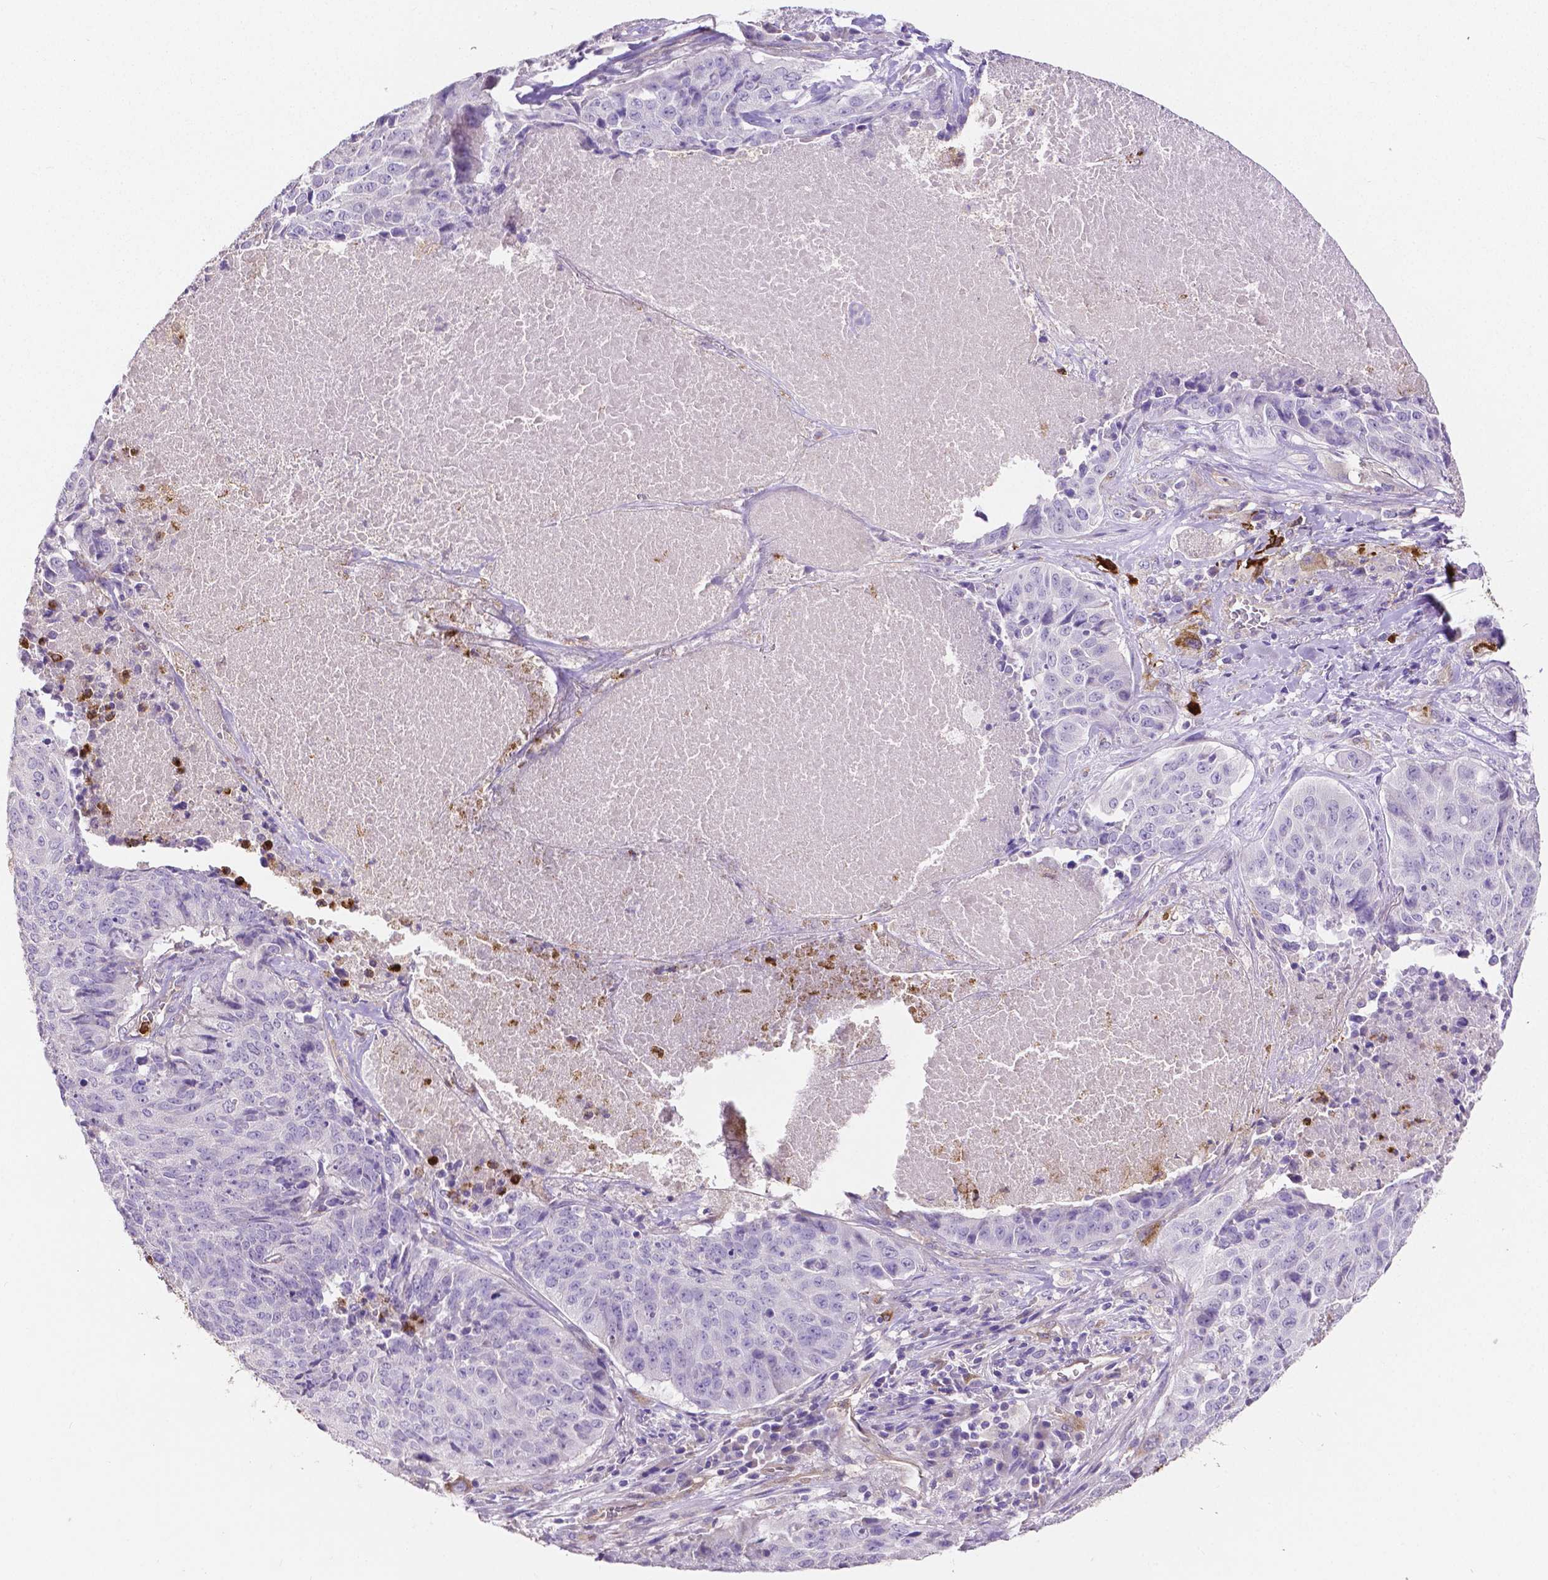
{"staining": {"intensity": "negative", "quantity": "none", "location": "none"}, "tissue": "lung cancer", "cell_type": "Tumor cells", "image_type": "cancer", "snomed": [{"axis": "morphology", "description": "Normal tissue, NOS"}, {"axis": "morphology", "description": "Squamous cell carcinoma, NOS"}, {"axis": "topography", "description": "Bronchus"}, {"axis": "topography", "description": "Lung"}], "caption": "Immunohistochemistry photomicrograph of human lung cancer (squamous cell carcinoma) stained for a protein (brown), which exhibits no positivity in tumor cells. (Stains: DAB (3,3'-diaminobenzidine) immunohistochemistry with hematoxylin counter stain, Microscopy: brightfield microscopy at high magnification).", "gene": "MMP9", "patient": {"sex": "male", "age": 64}}